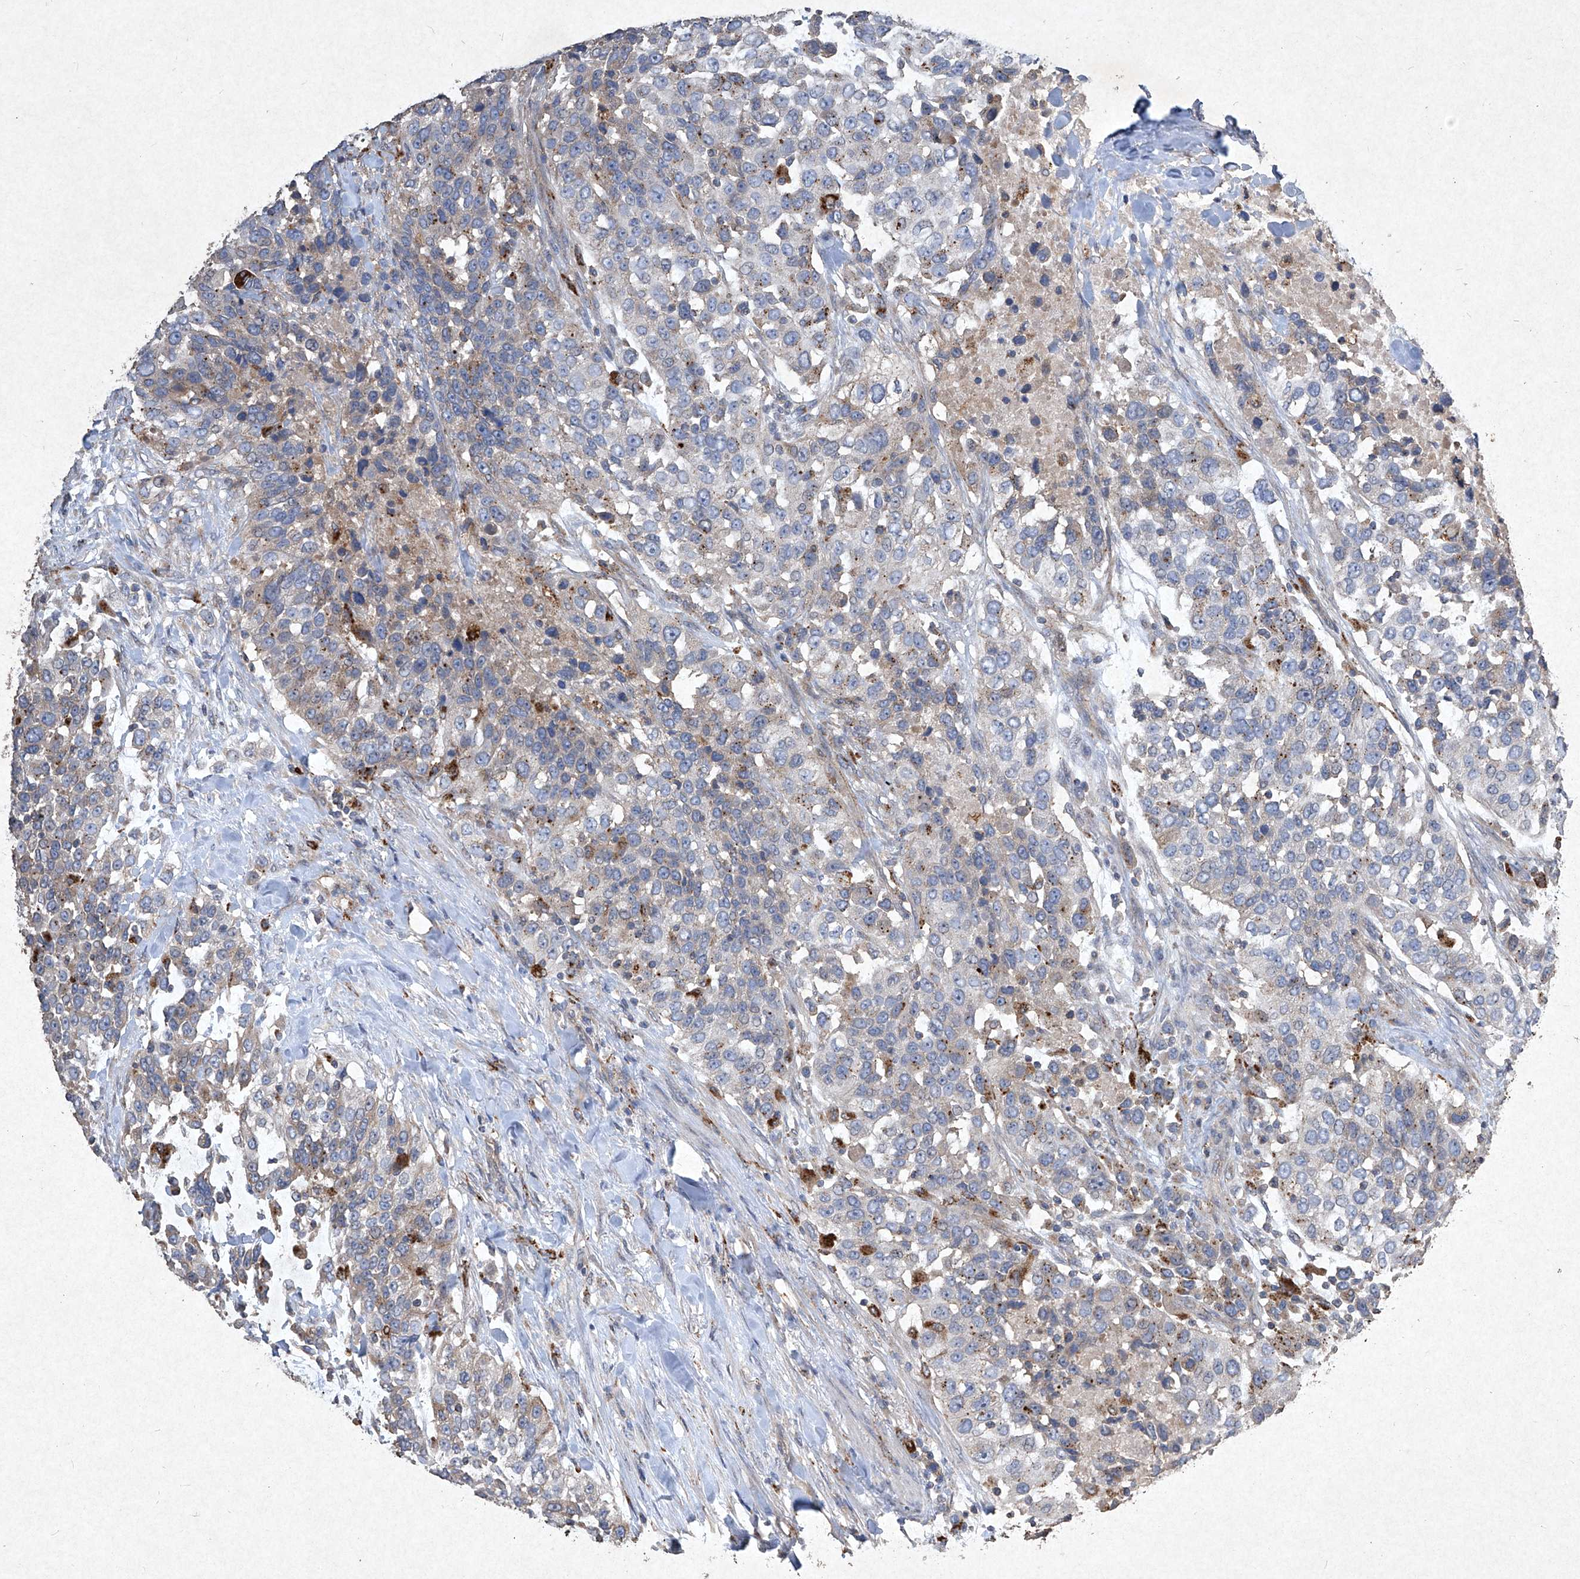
{"staining": {"intensity": "weak", "quantity": "<25%", "location": "cytoplasmic/membranous"}, "tissue": "urothelial cancer", "cell_type": "Tumor cells", "image_type": "cancer", "snomed": [{"axis": "morphology", "description": "Urothelial carcinoma, High grade"}, {"axis": "topography", "description": "Urinary bladder"}], "caption": "Immunohistochemistry (IHC) histopathology image of neoplastic tissue: human urothelial carcinoma (high-grade) stained with DAB displays no significant protein staining in tumor cells.", "gene": "MED16", "patient": {"sex": "female", "age": 80}}